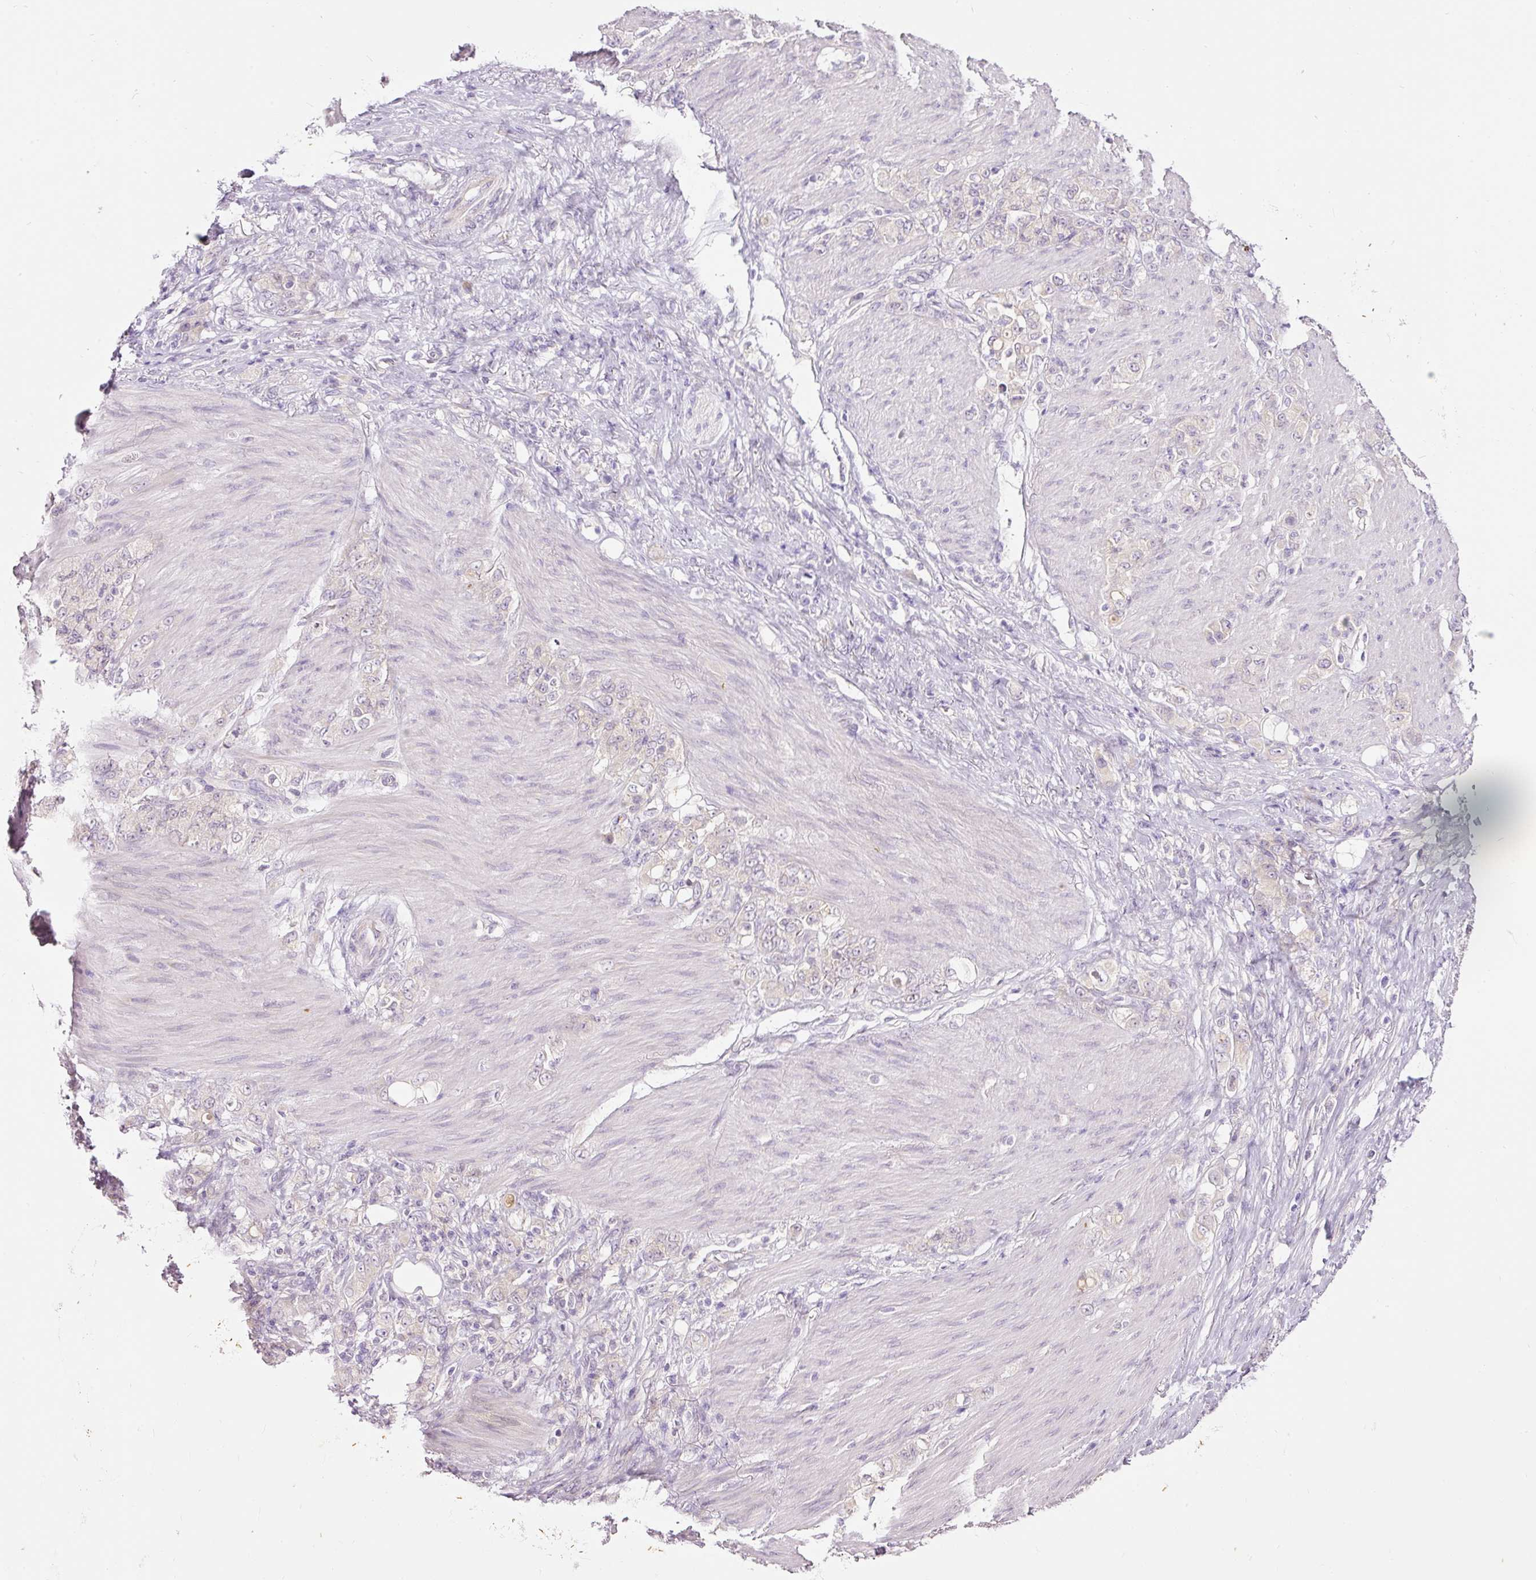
{"staining": {"intensity": "negative", "quantity": "none", "location": "none"}, "tissue": "stomach cancer", "cell_type": "Tumor cells", "image_type": "cancer", "snomed": [{"axis": "morphology", "description": "Normal tissue, NOS"}, {"axis": "morphology", "description": "Adenocarcinoma, NOS"}, {"axis": "topography", "description": "Stomach"}], "caption": "IHC micrograph of human stomach cancer stained for a protein (brown), which reveals no staining in tumor cells.", "gene": "RSPO2", "patient": {"sex": "female", "age": 79}}